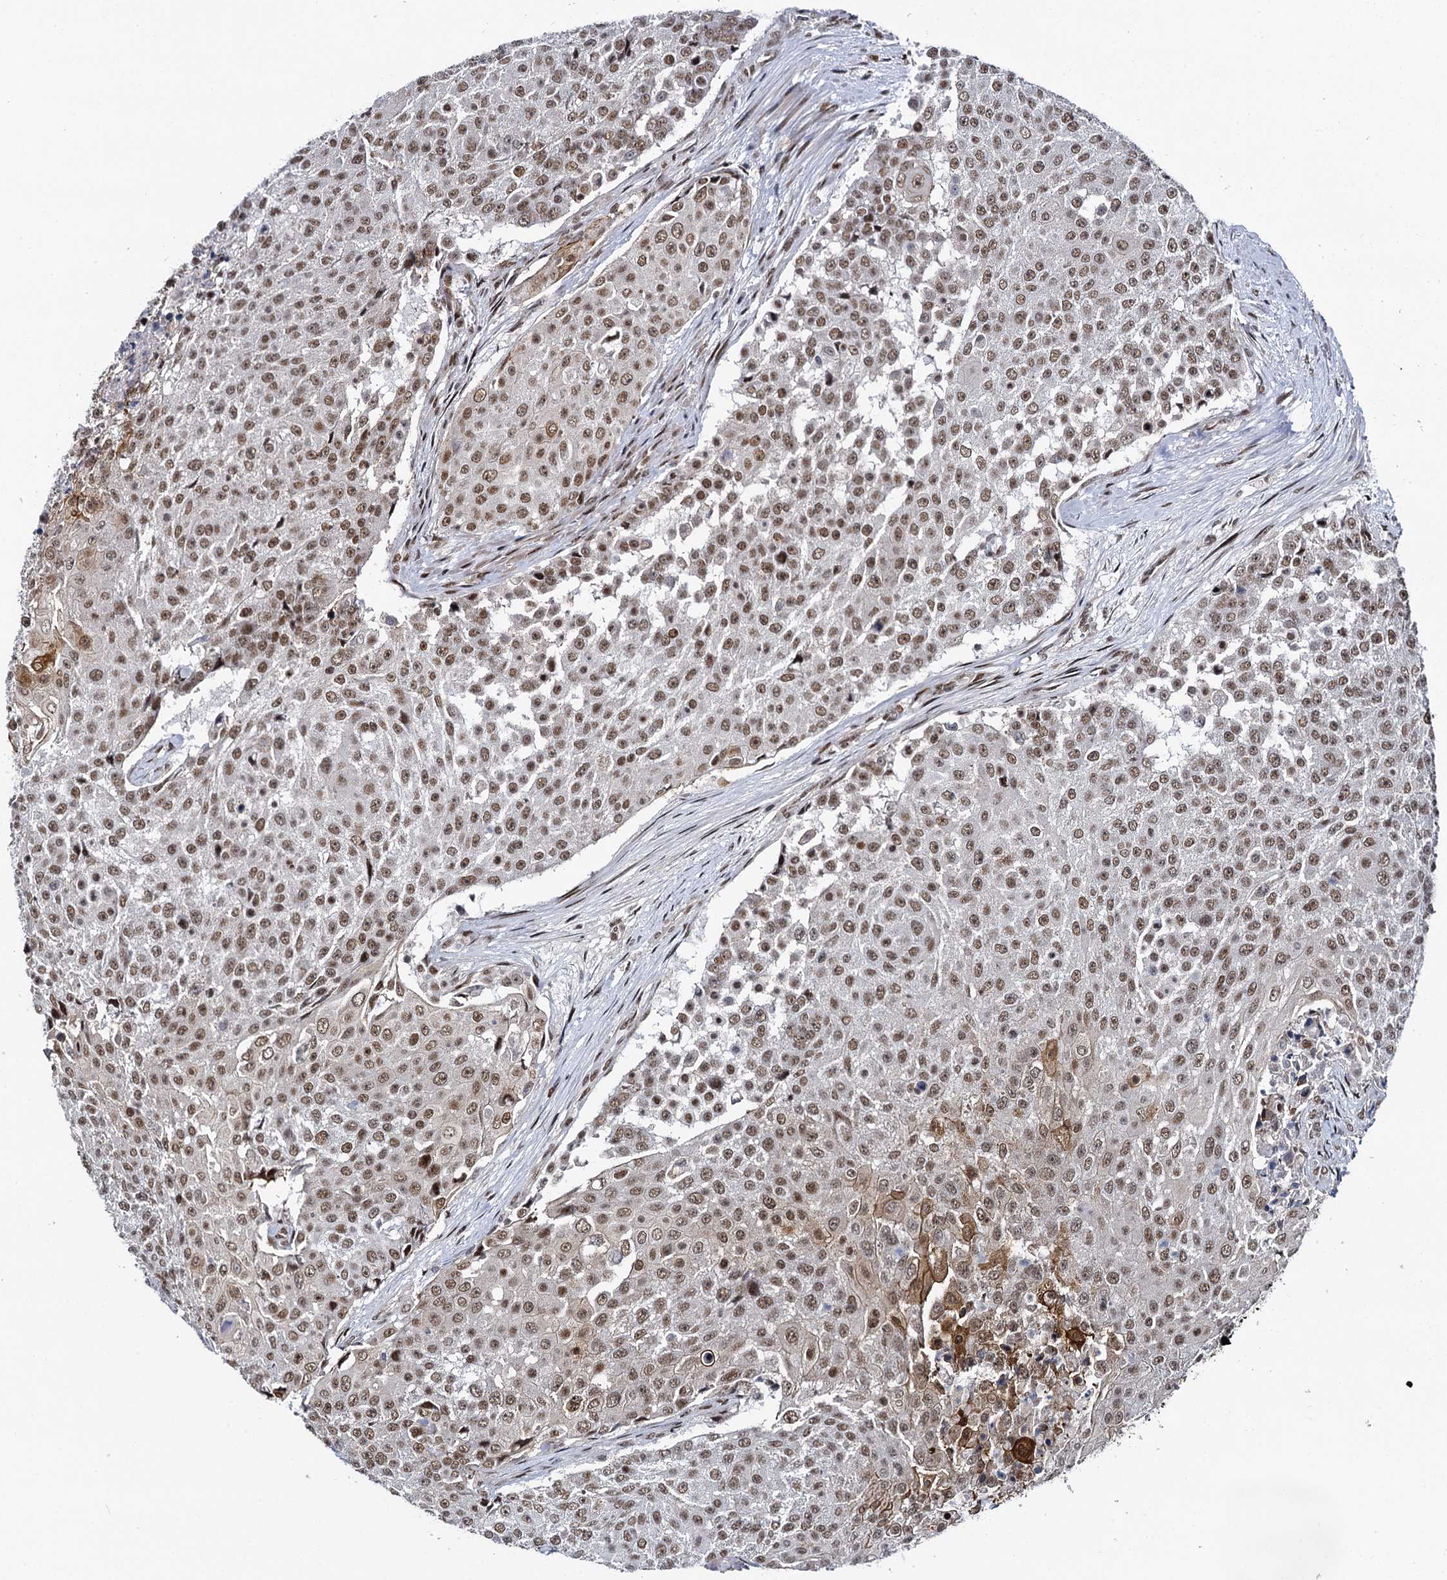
{"staining": {"intensity": "moderate", "quantity": ">75%", "location": "nuclear"}, "tissue": "urothelial cancer", "cell_type": "Tumor cells", "image_type": "cancer", "snomed": [{"axis": "morphology", "description": "Urothelial carcinoma, High grade"}, {"axis": "topography", "description": "Urinary bladder"}], "caption": "Immunohistochemical staining of human high-grade urothelial carcinoma demonstrates moderate nuclear protein expression in about >75% of tumor cells.", "gene": "RUFY2", "patient": {"sex": "female", "age": 63}}